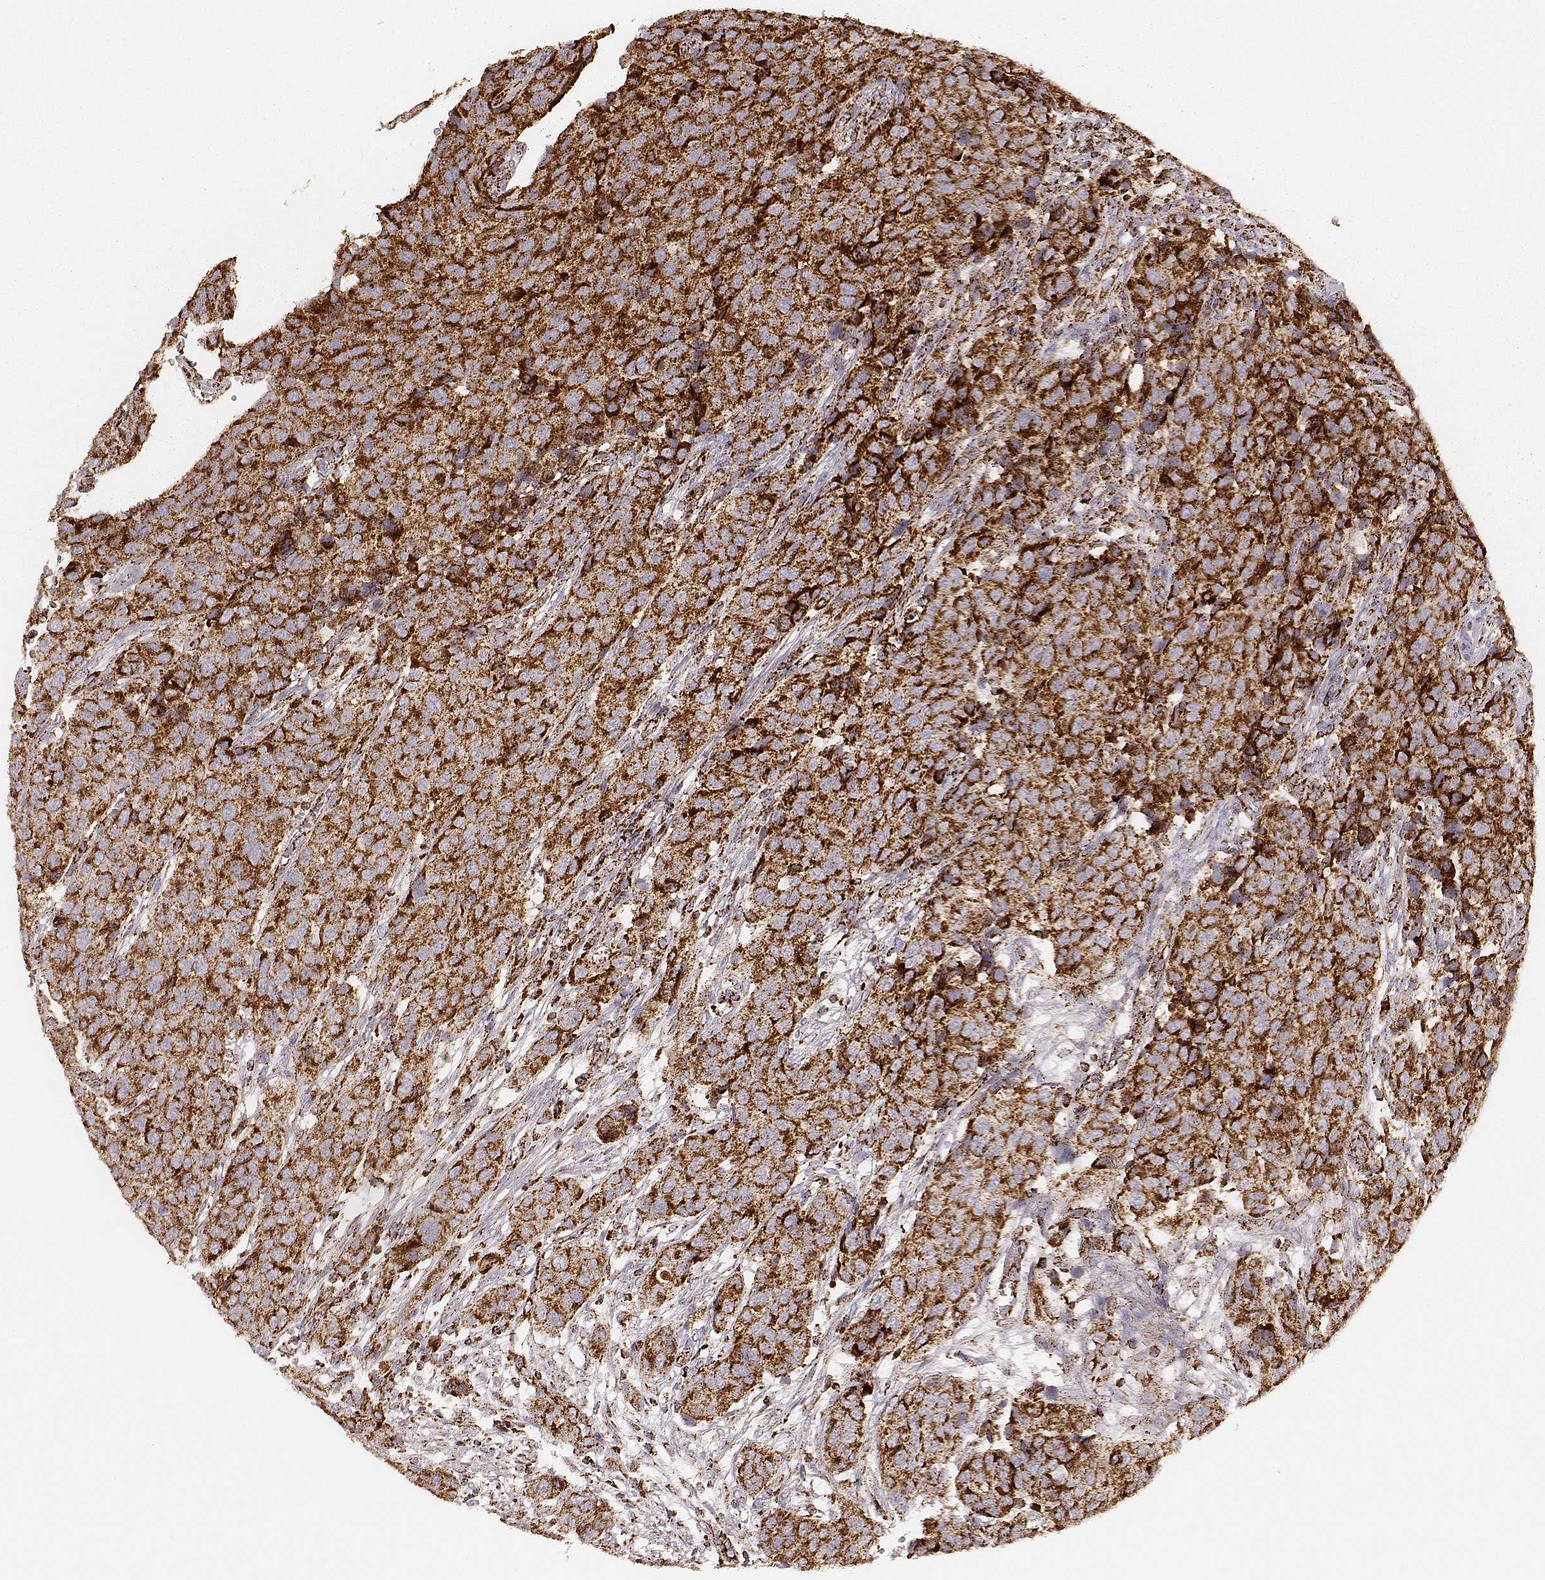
{"staining": {"intensity": "strong", "quantity": ">75%", "location": "cytoplasmic/membranous"}, "tissue": "urothelial cancer", "cell_type": "Tumor cells", "image_type": "cancer", "snomed": [{"axis": "morphology", "description": "Urothelial carcinoma, High grade"}, {"axis": "topography", "description": "Urinary bladder"}], "caption": "The image reveals immunohistochemical staining of urothelial carcinoma (high-grade). There is strong cytoplasmic/membranous expression is seen in about >75% of tumor cells.", "gene": "CS", "patient": {"sex": "female", "age": 58}}